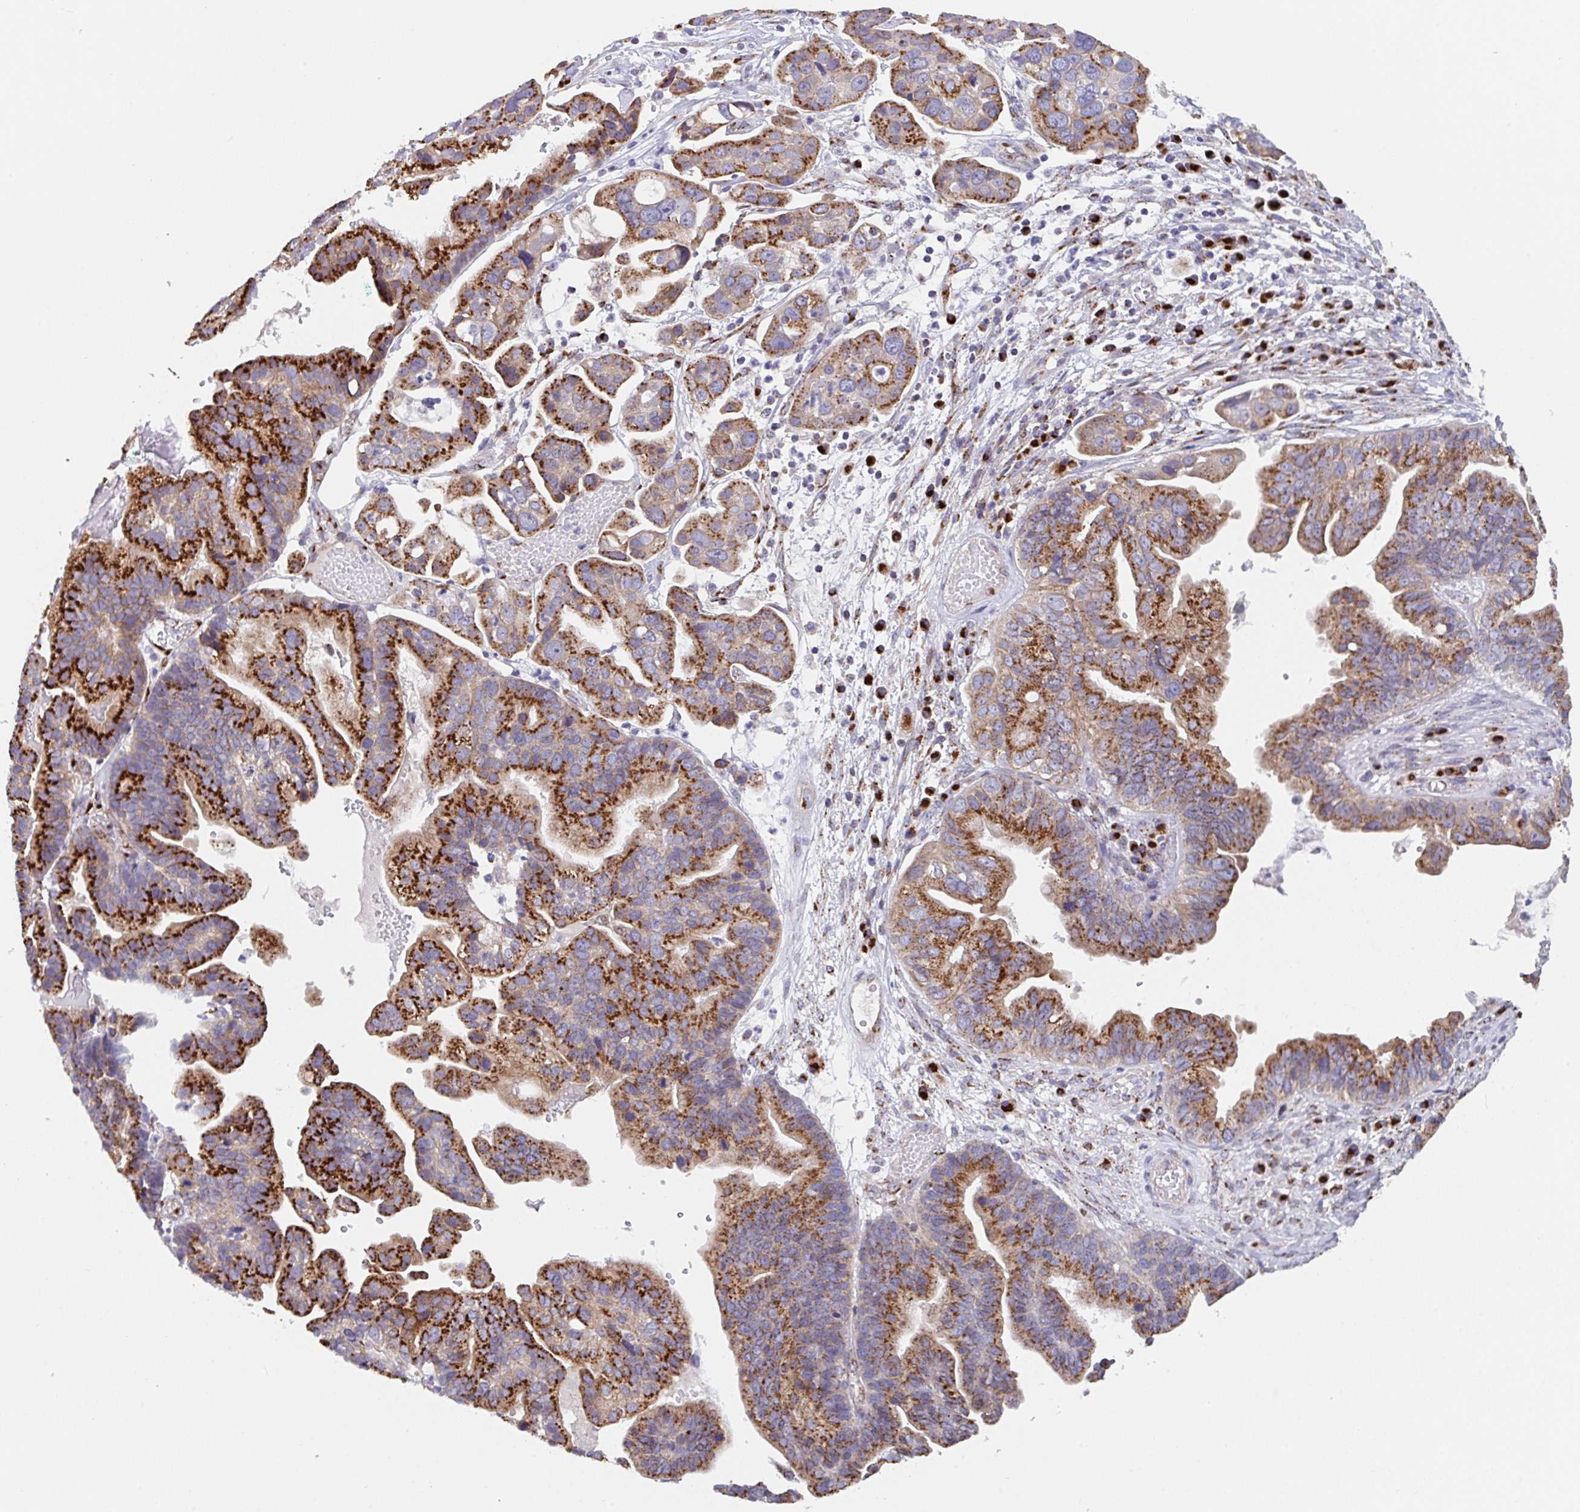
{"staining": {"intensity": "strong", "quantity": ">75%", "location": "cytoplasmic/membranous"}, "tissue": "ovarian cancer", "cell_type": "Tumor cells", "image_type": "cancer", "snomed": [{"axis": "morphology", "description": "Cystadenocarcinoma, serous, NOS"}, {"axis": "topography", "description": "Ovary"}], "caption": "Ovarian cancer (serous cystadenocarcinoma) stained for a protein (brown) demonstrates strong cytoplasmic/membranous positive staining in approximately >75% of tumor cells.", "gene": "PROSER3", "patient": {"sex": "female", "age": 56}}